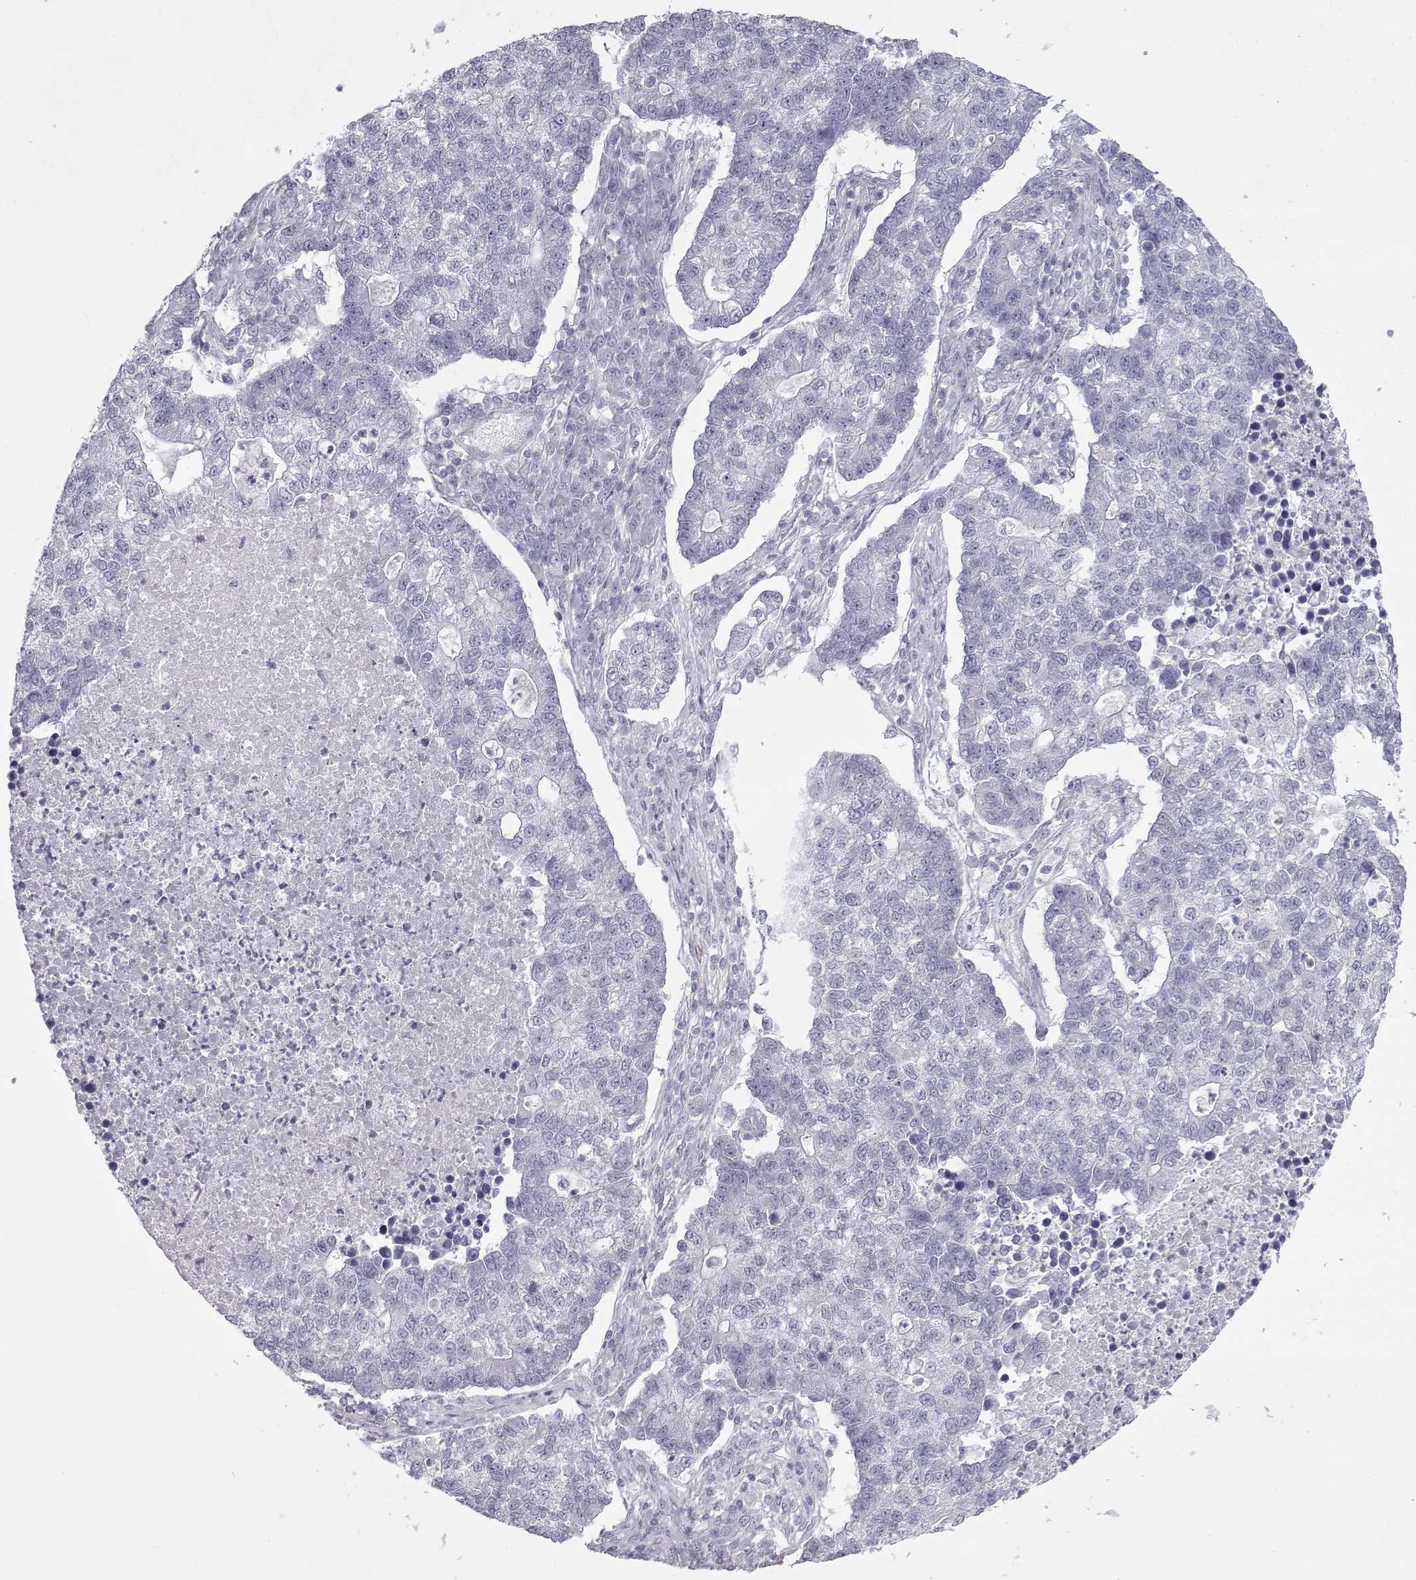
{"staining": {"intensity": "negative", "quantity": "none", "location": "none"}, "tissue": "lung cancer", "cell_type": "Tumor cells", "image_type": "cancer", "snomed": [{"axis": "morphology", "description": "Adenocarcinoma, NOS"}, {"axis": "topography", "description": "Lung"}], "caption": "An image of human adenocarcinoma (lung) is negative for staining in tumor cells.", "gene": "SLITRK3", "patient": {"sex": "male", "age": 57}}